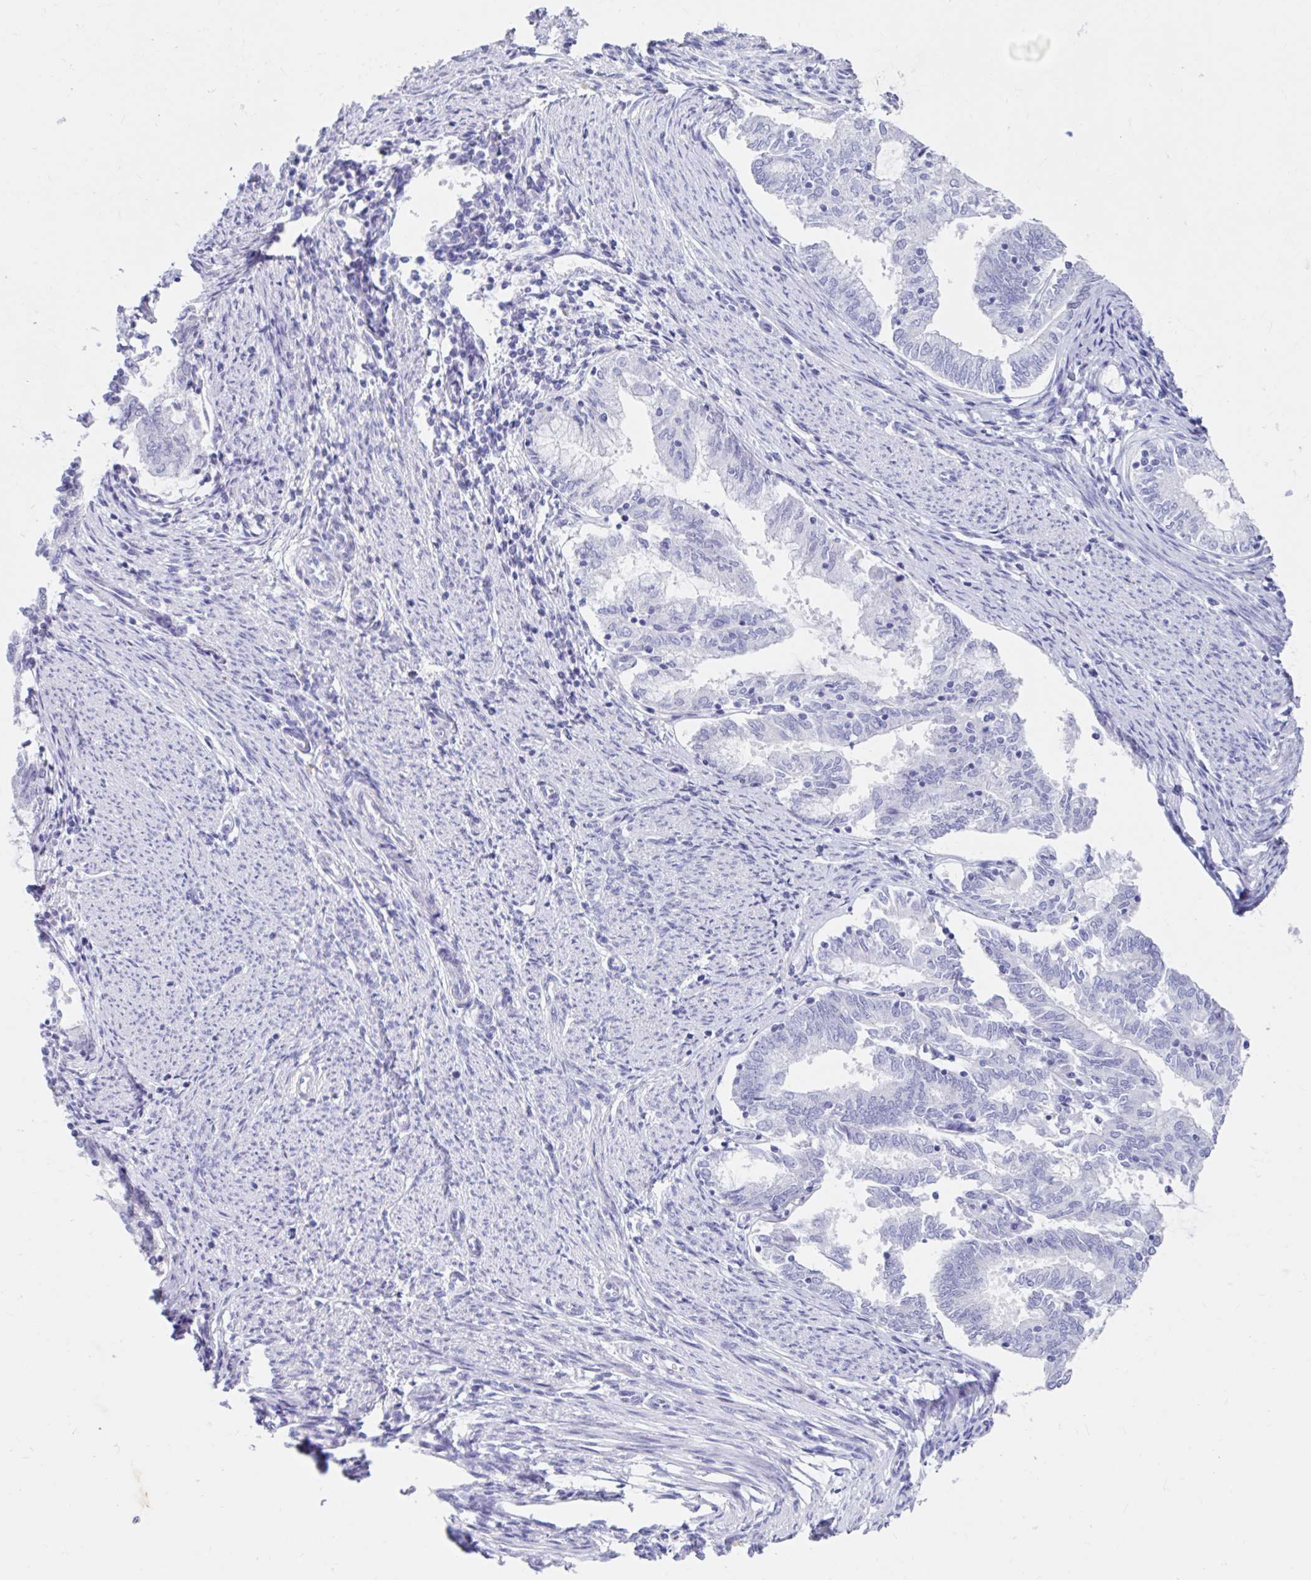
{"staining": {"intensity": "negative", "quantity": "none", "location": "none"}, "tissue": "endometrial cancer", "cell_type": "Tumor cells", "image_type": "cancer", "snomed": [{"axis": "morphology", "description": "Adenocarcinoma, NOS"}, {"axis": "topography", "description": "Endometrium"}], "caption": "Immunohistochemistry (IHC) micrograph of endometrial cancer stained for a protein (brown), which demonstrates no expression in tumor cells. Nuclei are stained in blue.", "gene": "DPEP3", "patient": {"sex": "female", "age": 79}}